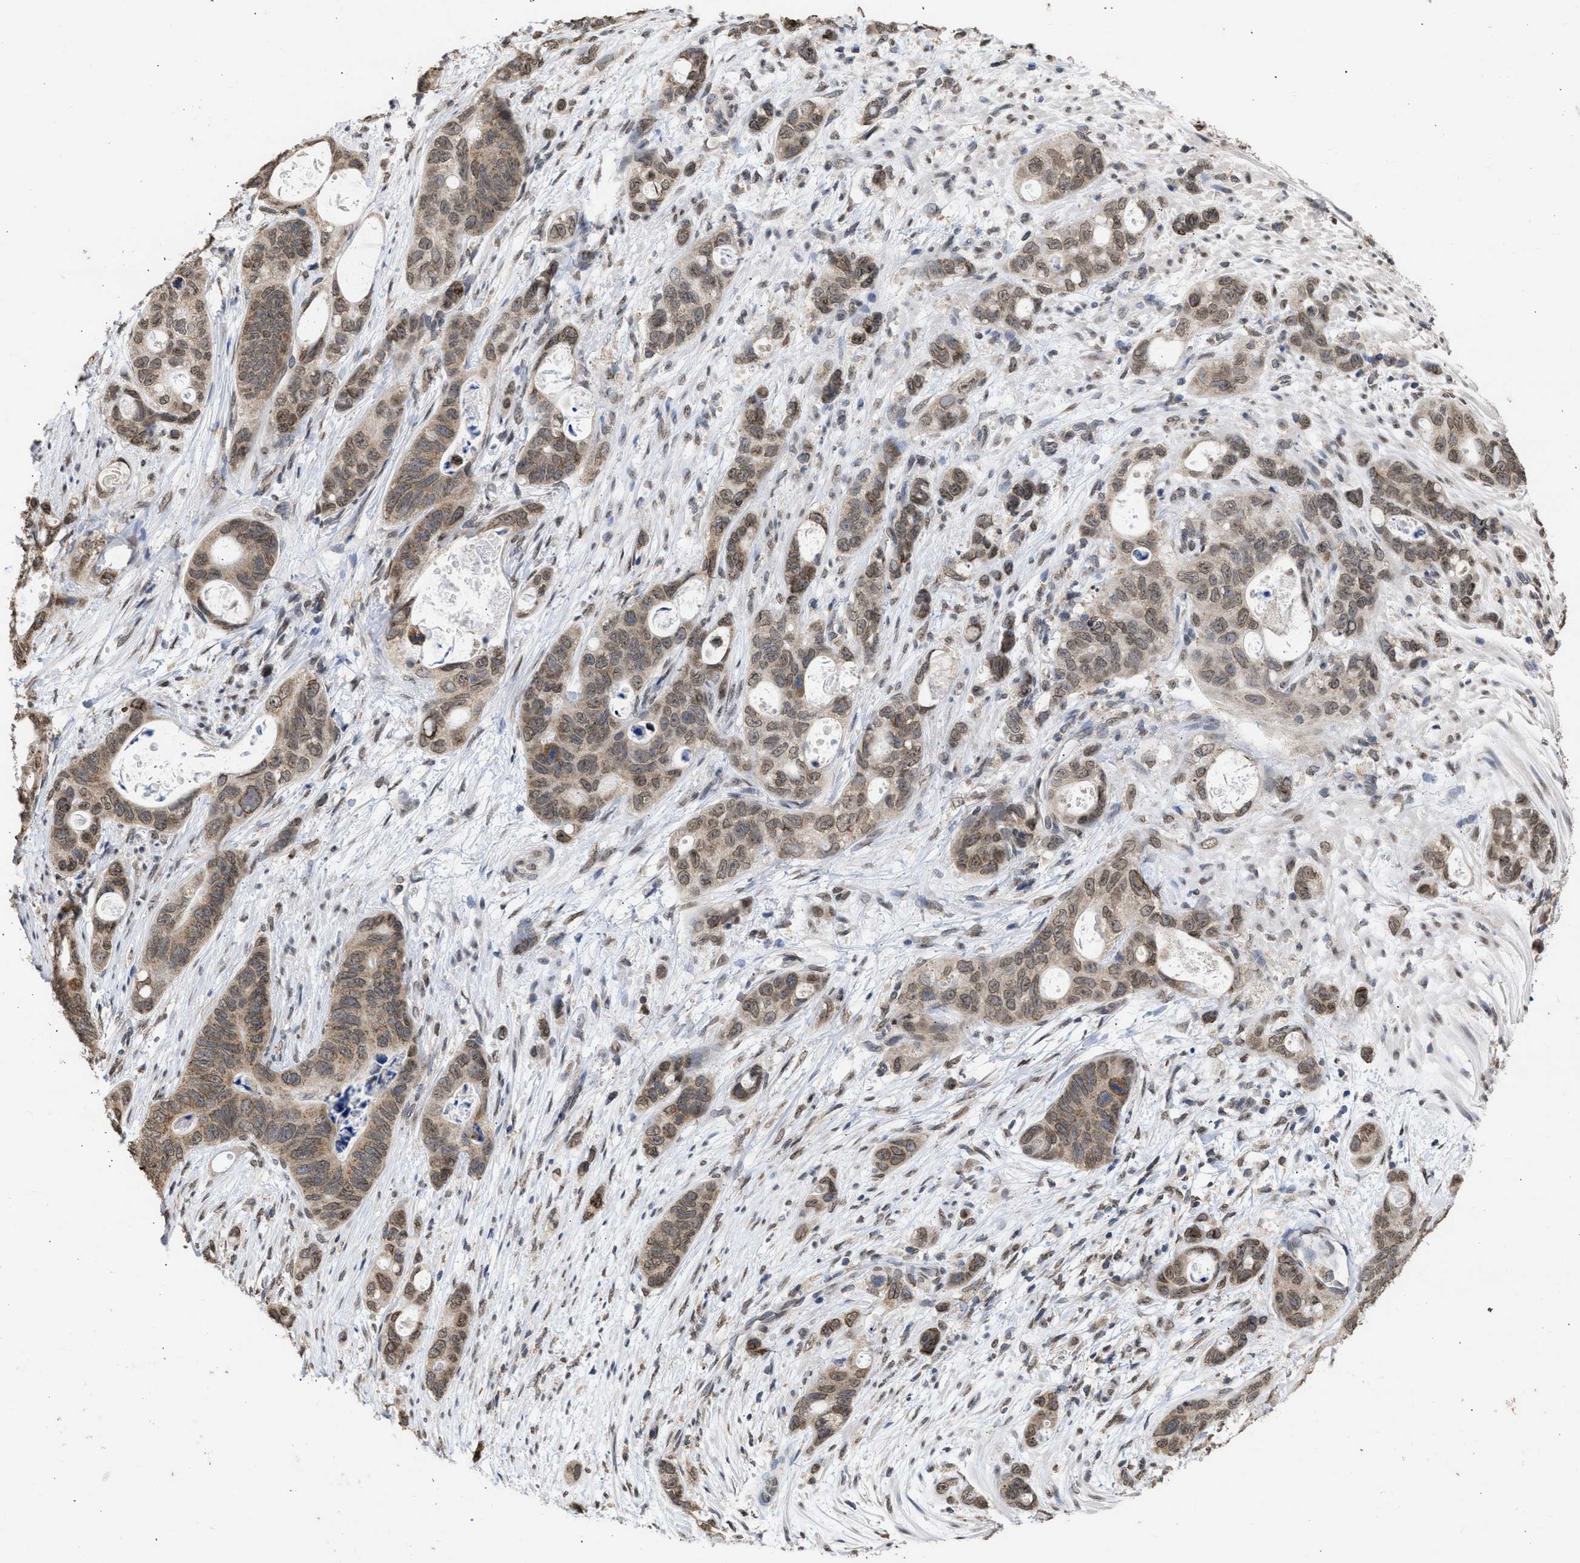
{"staining": {"intensity": "moderate", "quantity": ">75%", "location": "cytoplasmic/membranous"}, "tissue": "stomach cancer", "cell_type": "Tumor cells", "image_type": "cancer", "snomed": [{"axis": "morphology", "description": "Normal tissue, NOS"}, {"axis": "morphology", "description": "Adenocarcinoma, NOS"}, {"axis": "topography", "description": "Stomach"}], "caption": "Moderate cytoplasmic/membranous expression for a protein is seen in about >75% of tumor cells of adenocarcinoma (stomach) using immunohistochemistry (IHC).", "gene": "NUP35", "patient": {"sex": "female", "age": 89}}